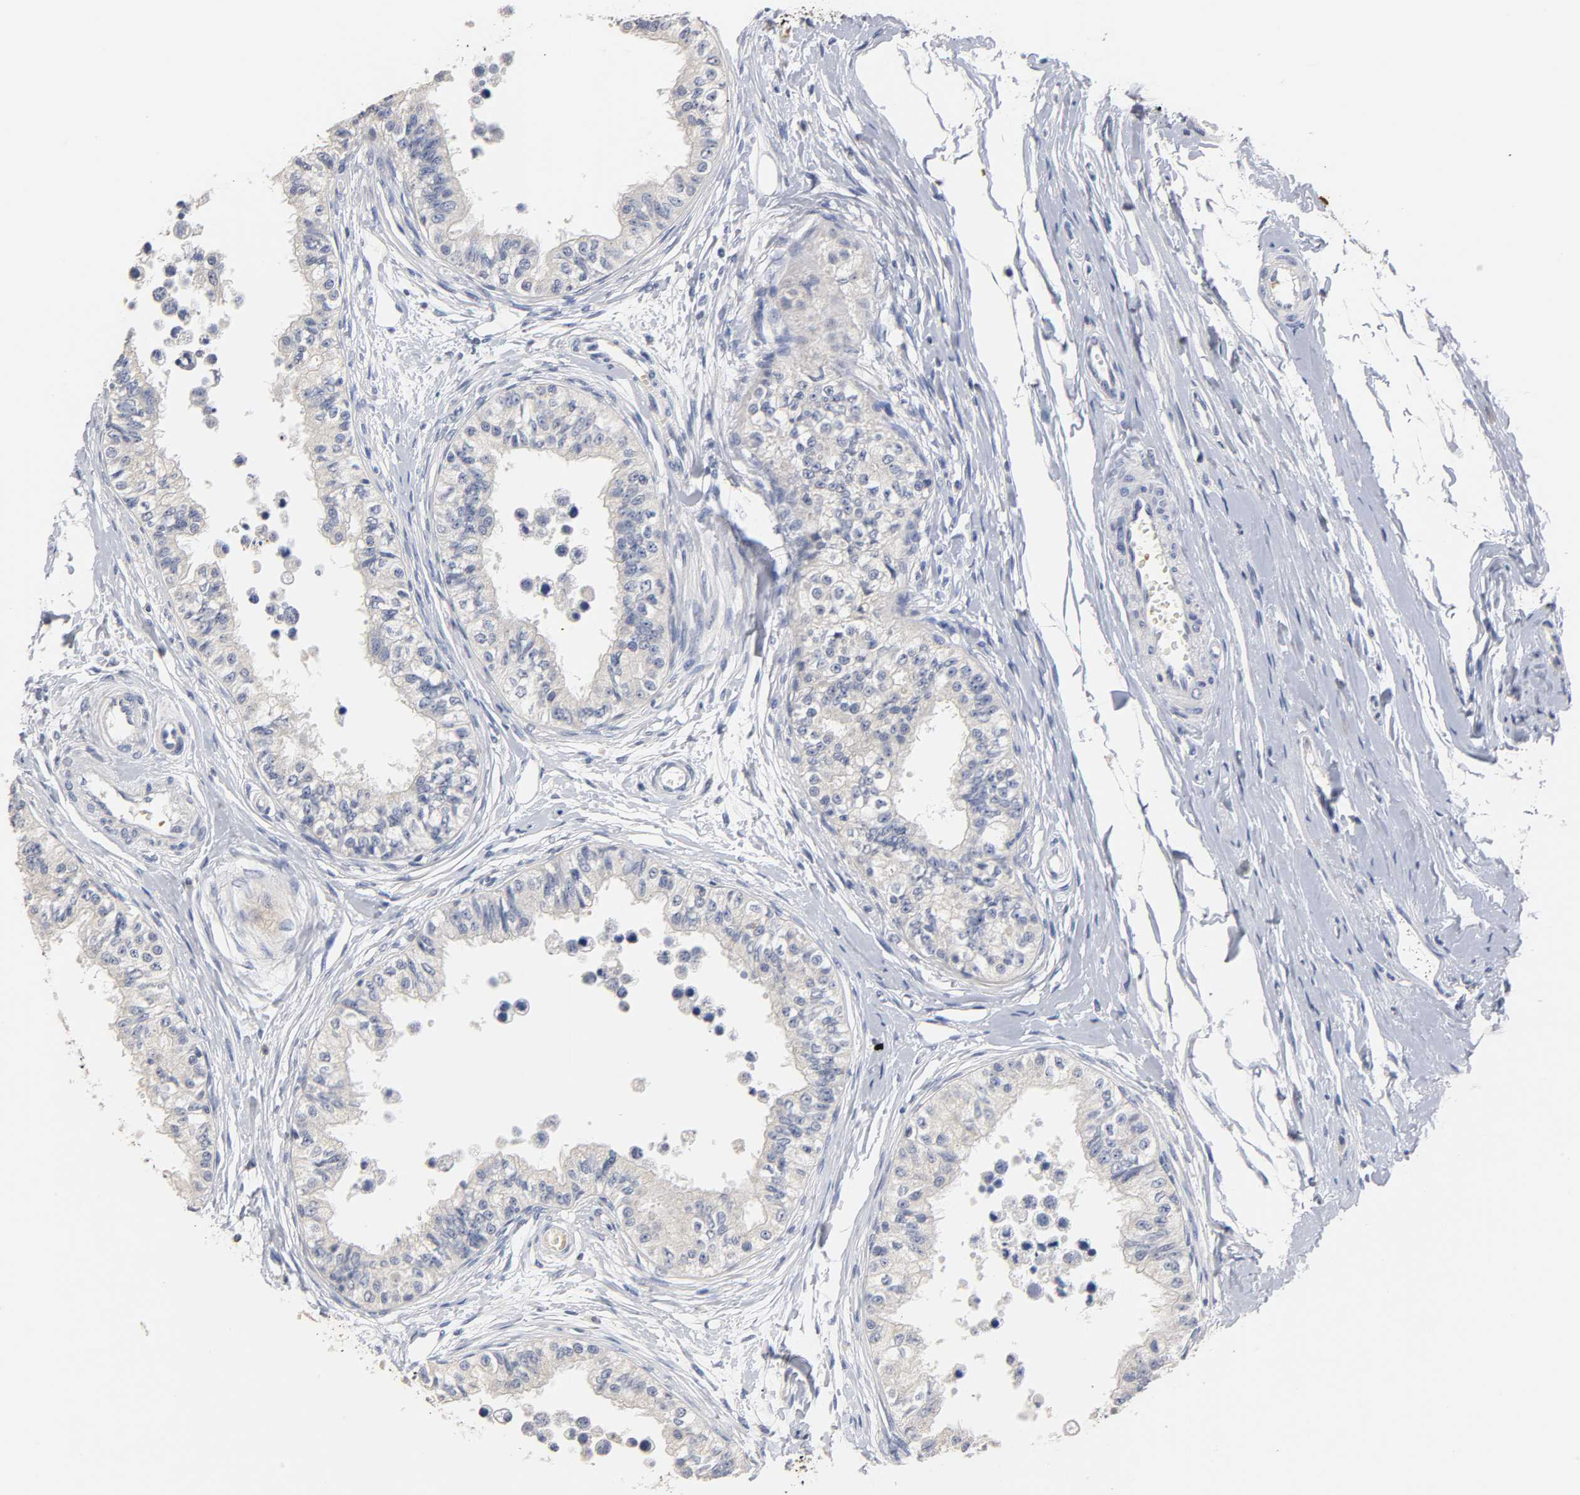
{"staining": {"intensity": "negative", "quantity": "none", "location": "none"}, "tissue": "epididymis", "cell_type": "Glandular cells", "image_type": "normal", "snomed": [{"axis": "morphology", "description": "Normal tissue, NOS"}, {"axis": "morphology", "description": "Adenocarcinoma, metastatic, NOS"}, {"axis": "topography", "description": "Testis"}, {"axis": "topography", "description": "Epididymis"}], "caption": "IHC photomicrograph of unremarkable epididymis: human epididymis stained with DAB (3,3'-diaminobenzidine) demonstrates no significant protein positivity in glandular cells.", "gene": "OVOL1", "patient": {"sex": "male", "age": 26}}